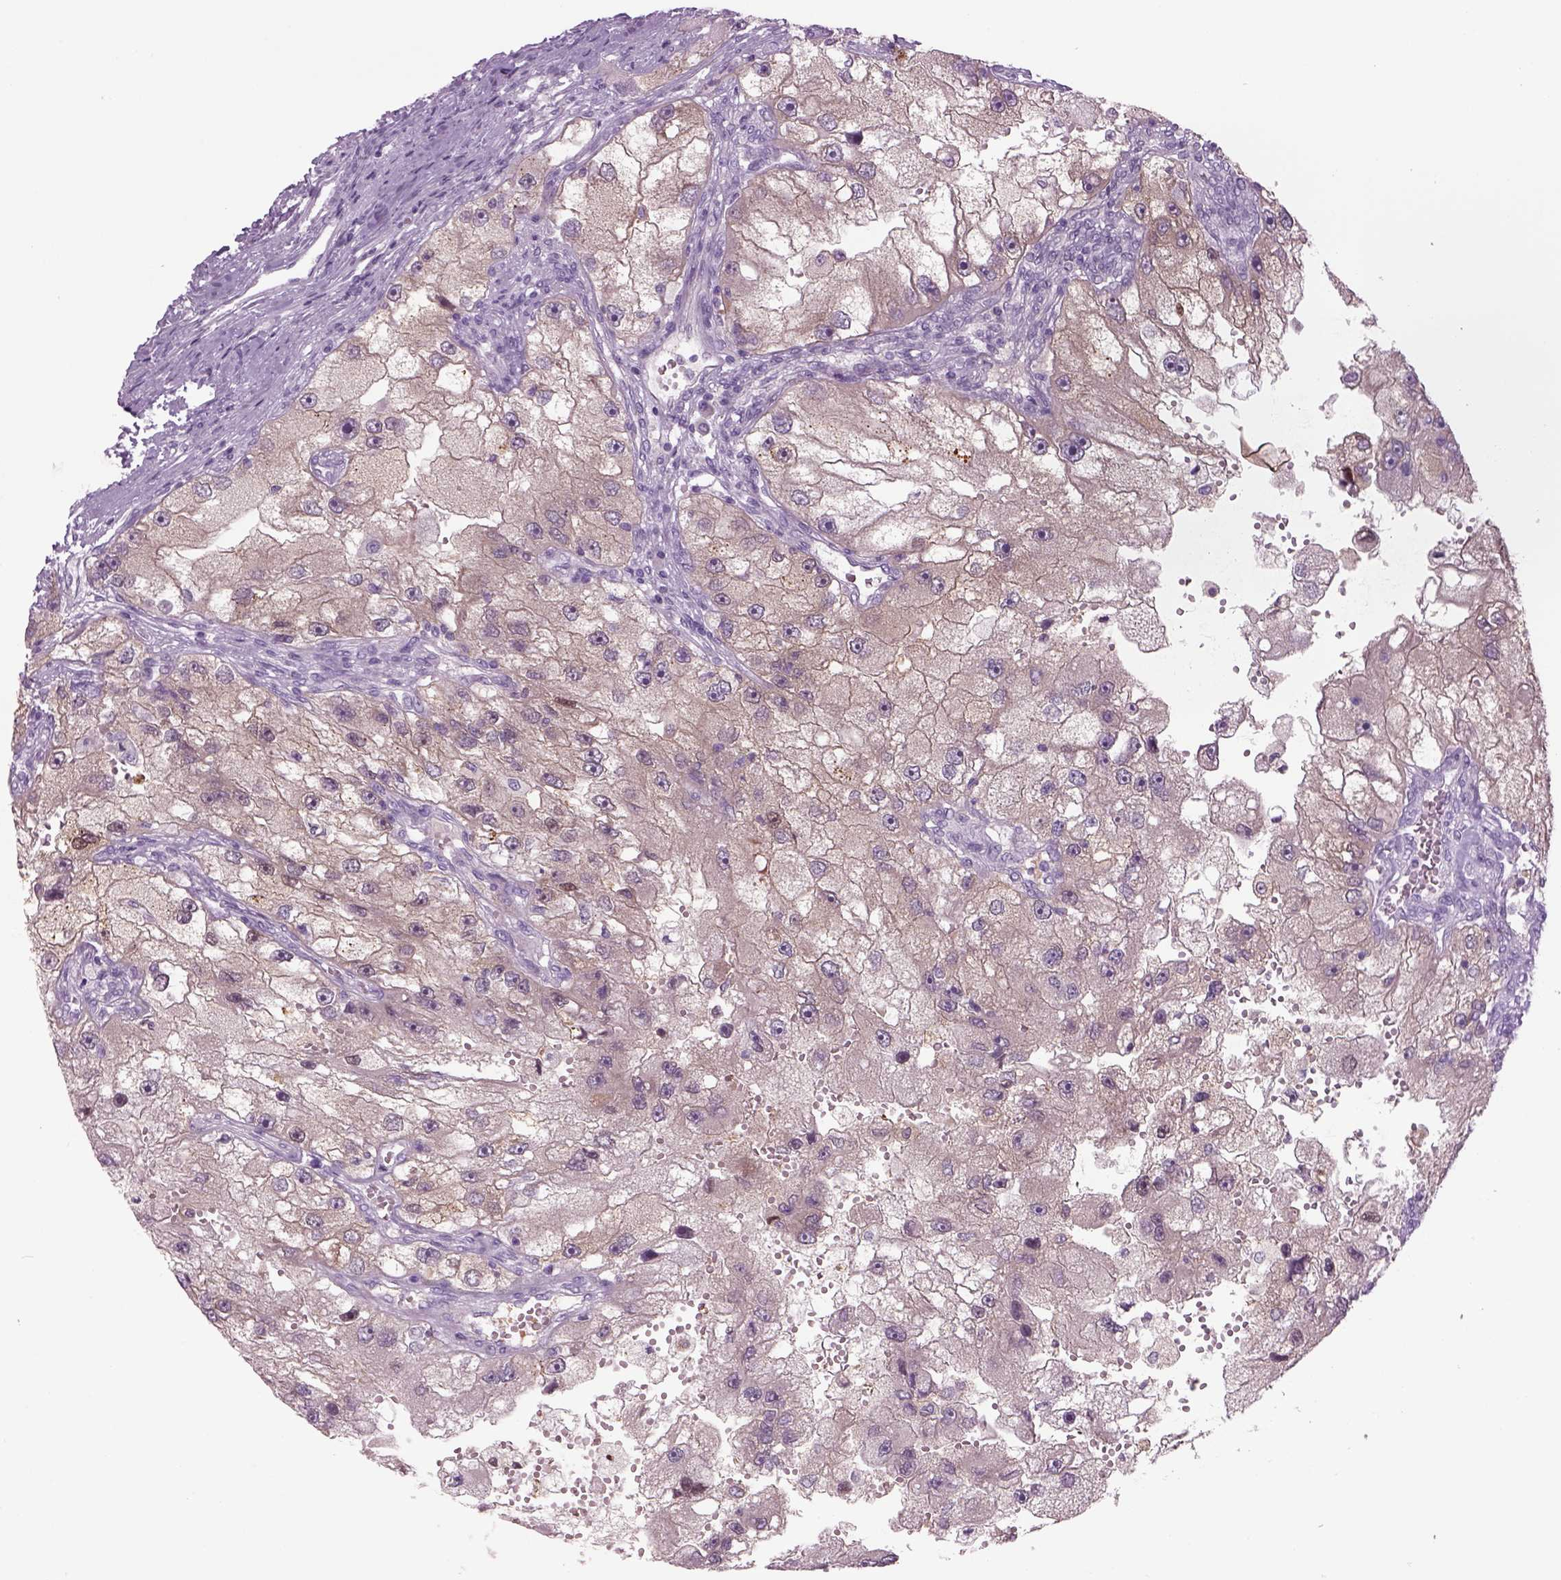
{"staining": {"intensity": "weak", "quantity": "25%-75%", "location": "cytoplasmic/membranous"}, "tissue": "renal cancer", "cell_type": "Tumor cells", "image_type": "cancer", "snomed": [{"axis": "morphology", "description": "Adenocarcinoma, NOS"}, {"axis": "topography", "description": "Kidney"}], "caption": "Renal adenocarcinoma stained with a brown dye exhibits weak cytoplasmic/membranous positive expression in about 25%-75% of tumor cells.", "gene": "MDH1B", "patient": {"sex": "male", "age": 63}}